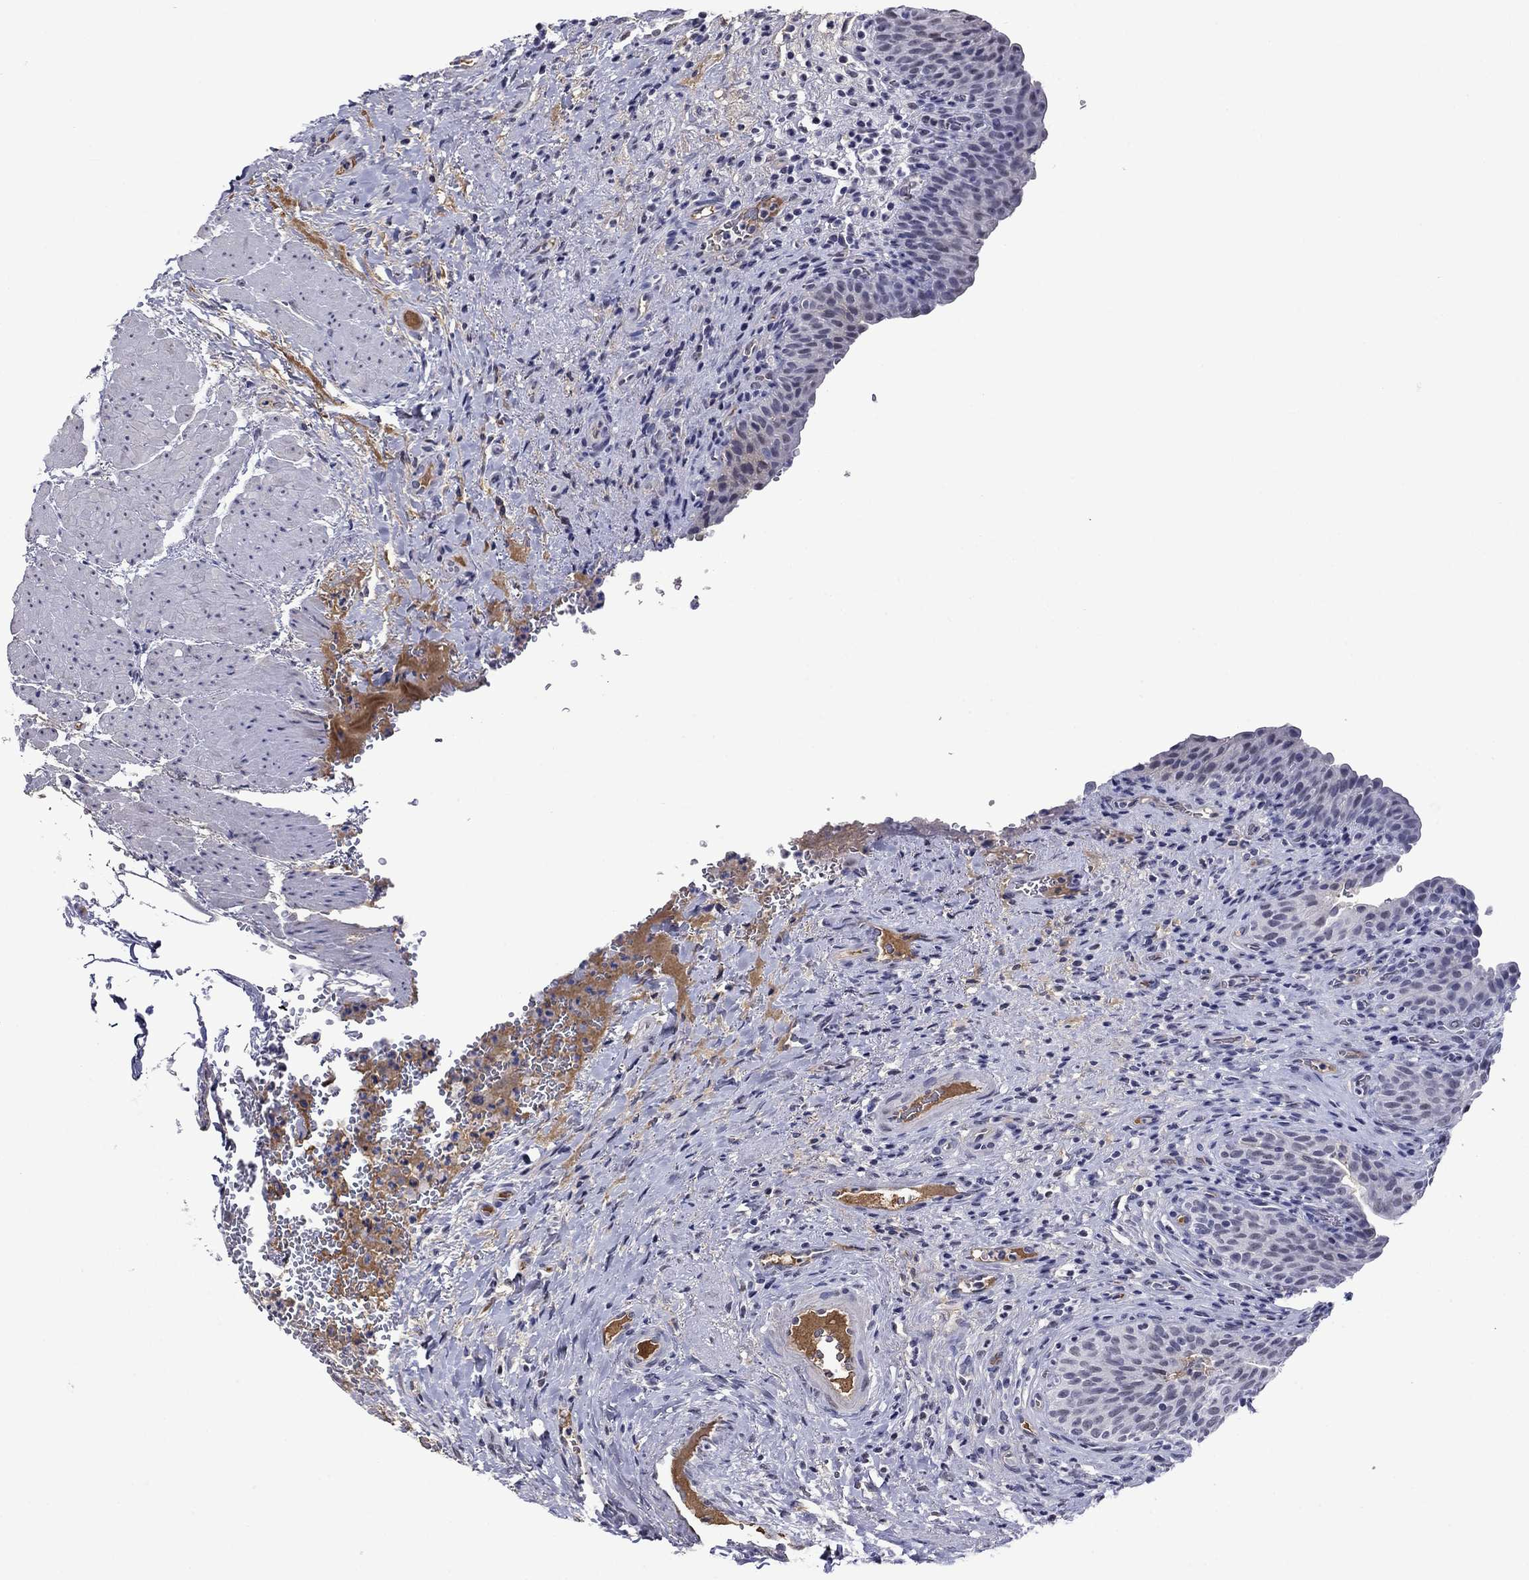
{"staining": {"intensity": "negative", "quantity": "none", "location": "none"}, "tissue": "urinary bladder", "cell_type": "Urothelial cells", "image_type": "normal", "snomed": [{"axis": "morphology", "description": "Normal tissue, NOS"}, {"axis": "topography", "description": "Urinary bladder"}], "caption": "This is an immunohistochemistry image of unremarkable human urinary bladder. There is no positivity in urothelial cells.", "gene": "APOA2", "patient": {"sex": "male", "age": 66}}